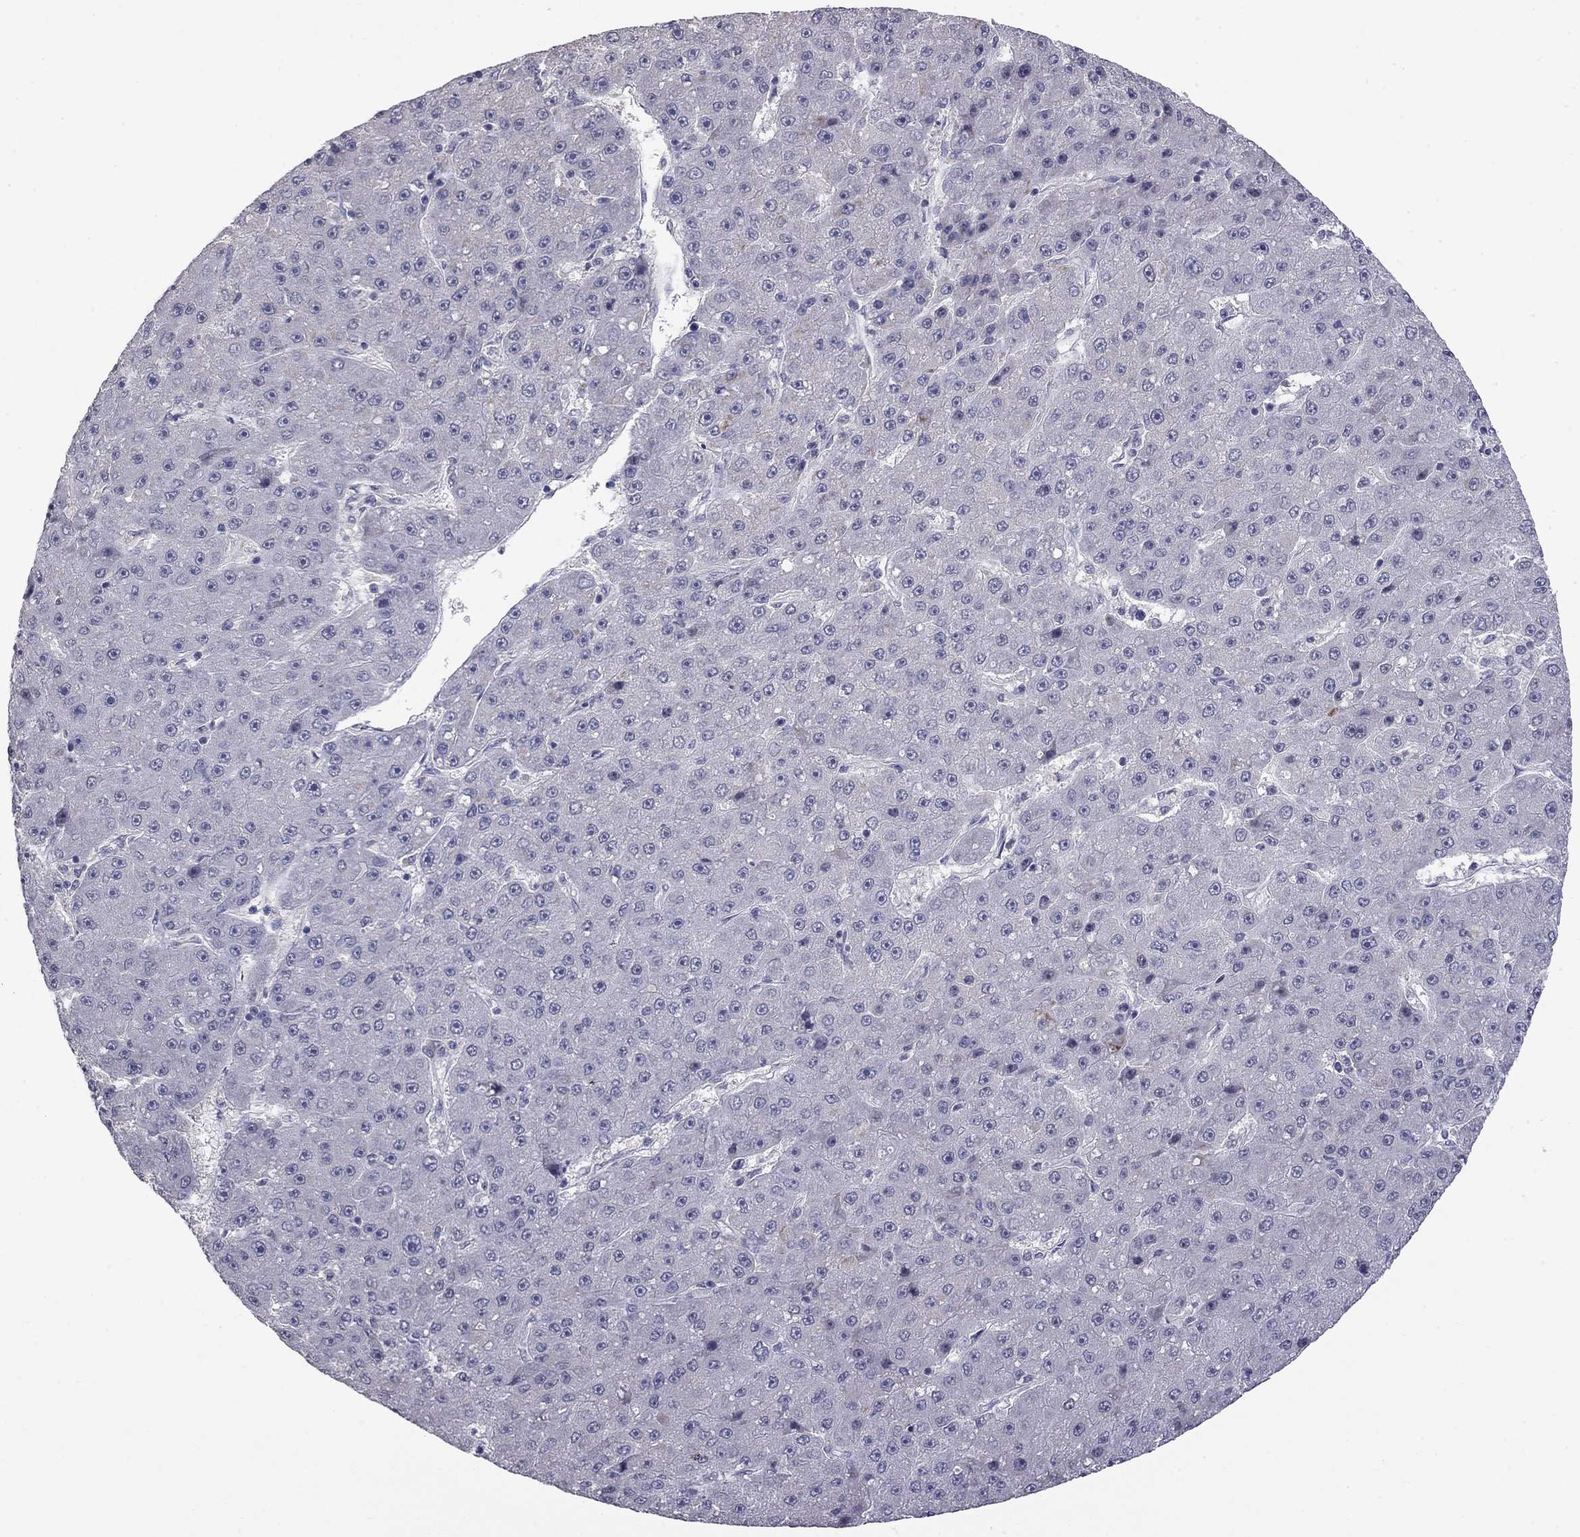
{"staining": {"intensity": "negative", "quantity": "none", "location": "none"}, "tissue": "liver cancer", "cell_type": "Tumor cells", "image_type": "cancer", "snomed": [{"axis": "morphology", "description": "Carcinoma, Hepatocellular, NOS"}, {"axis": "topography", "description": "Liver"}], "caption": "Tumor cells show no significant protein expression in liver cancer.", "gene": "PRRT2", "patient": {"sex": "male", "age": 67}}